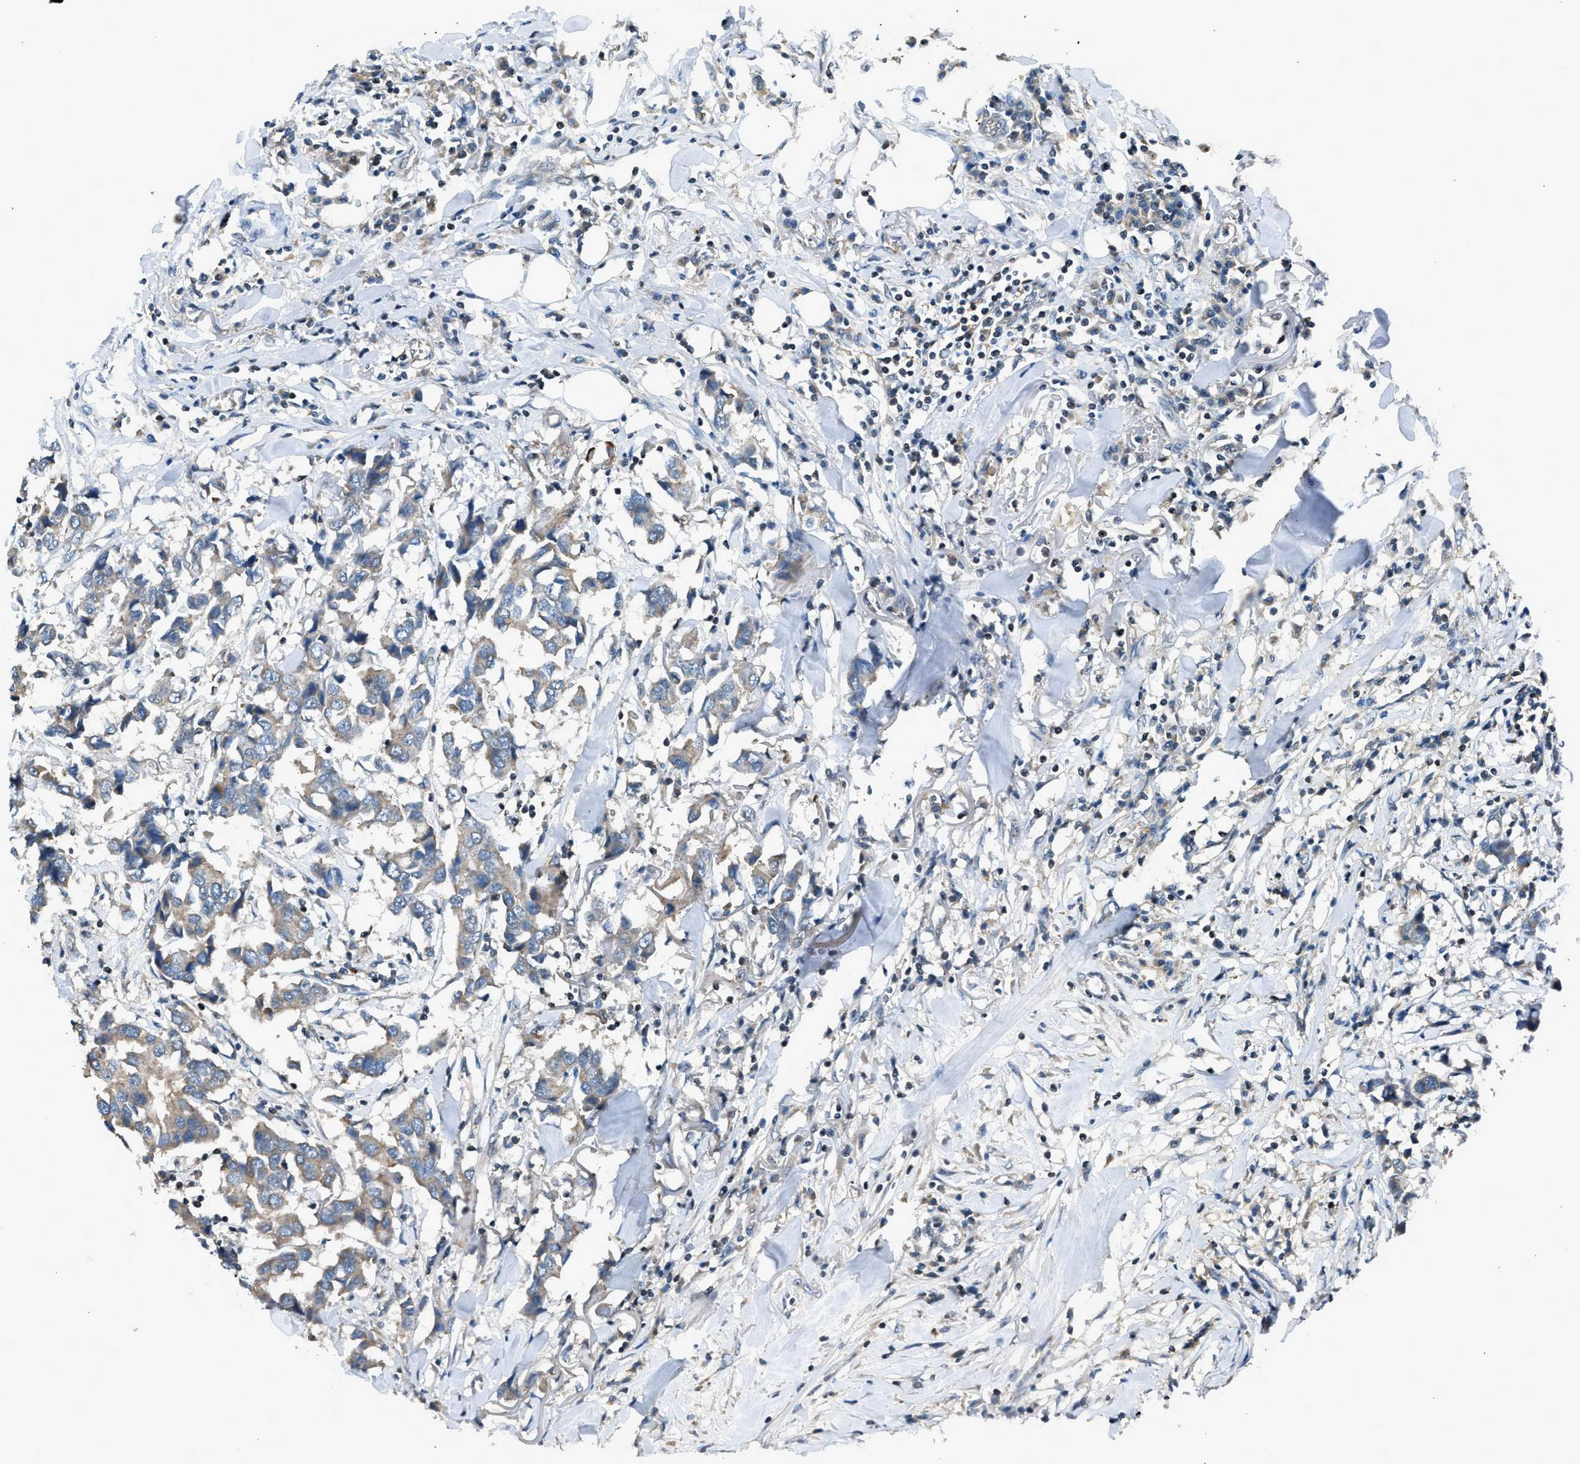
{"staining": {"intensity": "weak", "quantity": "25%-75%", "location": "cytoplasmic/membranous"}, "tissue": "breast cancer", "cell_type": "Tumor cells", "image_type": "cancer", "snomed": [{"axis": "morphology", "description": "Duct carcinoma"}, {"axis": "topography", "description": "Breast"}], "caption": "High-power microscopy captured an immunohistochemistry (IHC) image of breast cancer (infiltrating ductal carcinoma), revealing weak cytoplasmic/membranous expression in about 25%-75% of tumor cells. (IHC, brightfield microscopy, high magnification).", "gene": "LMLN", "patient": {"sex": "female", "age": 80}}